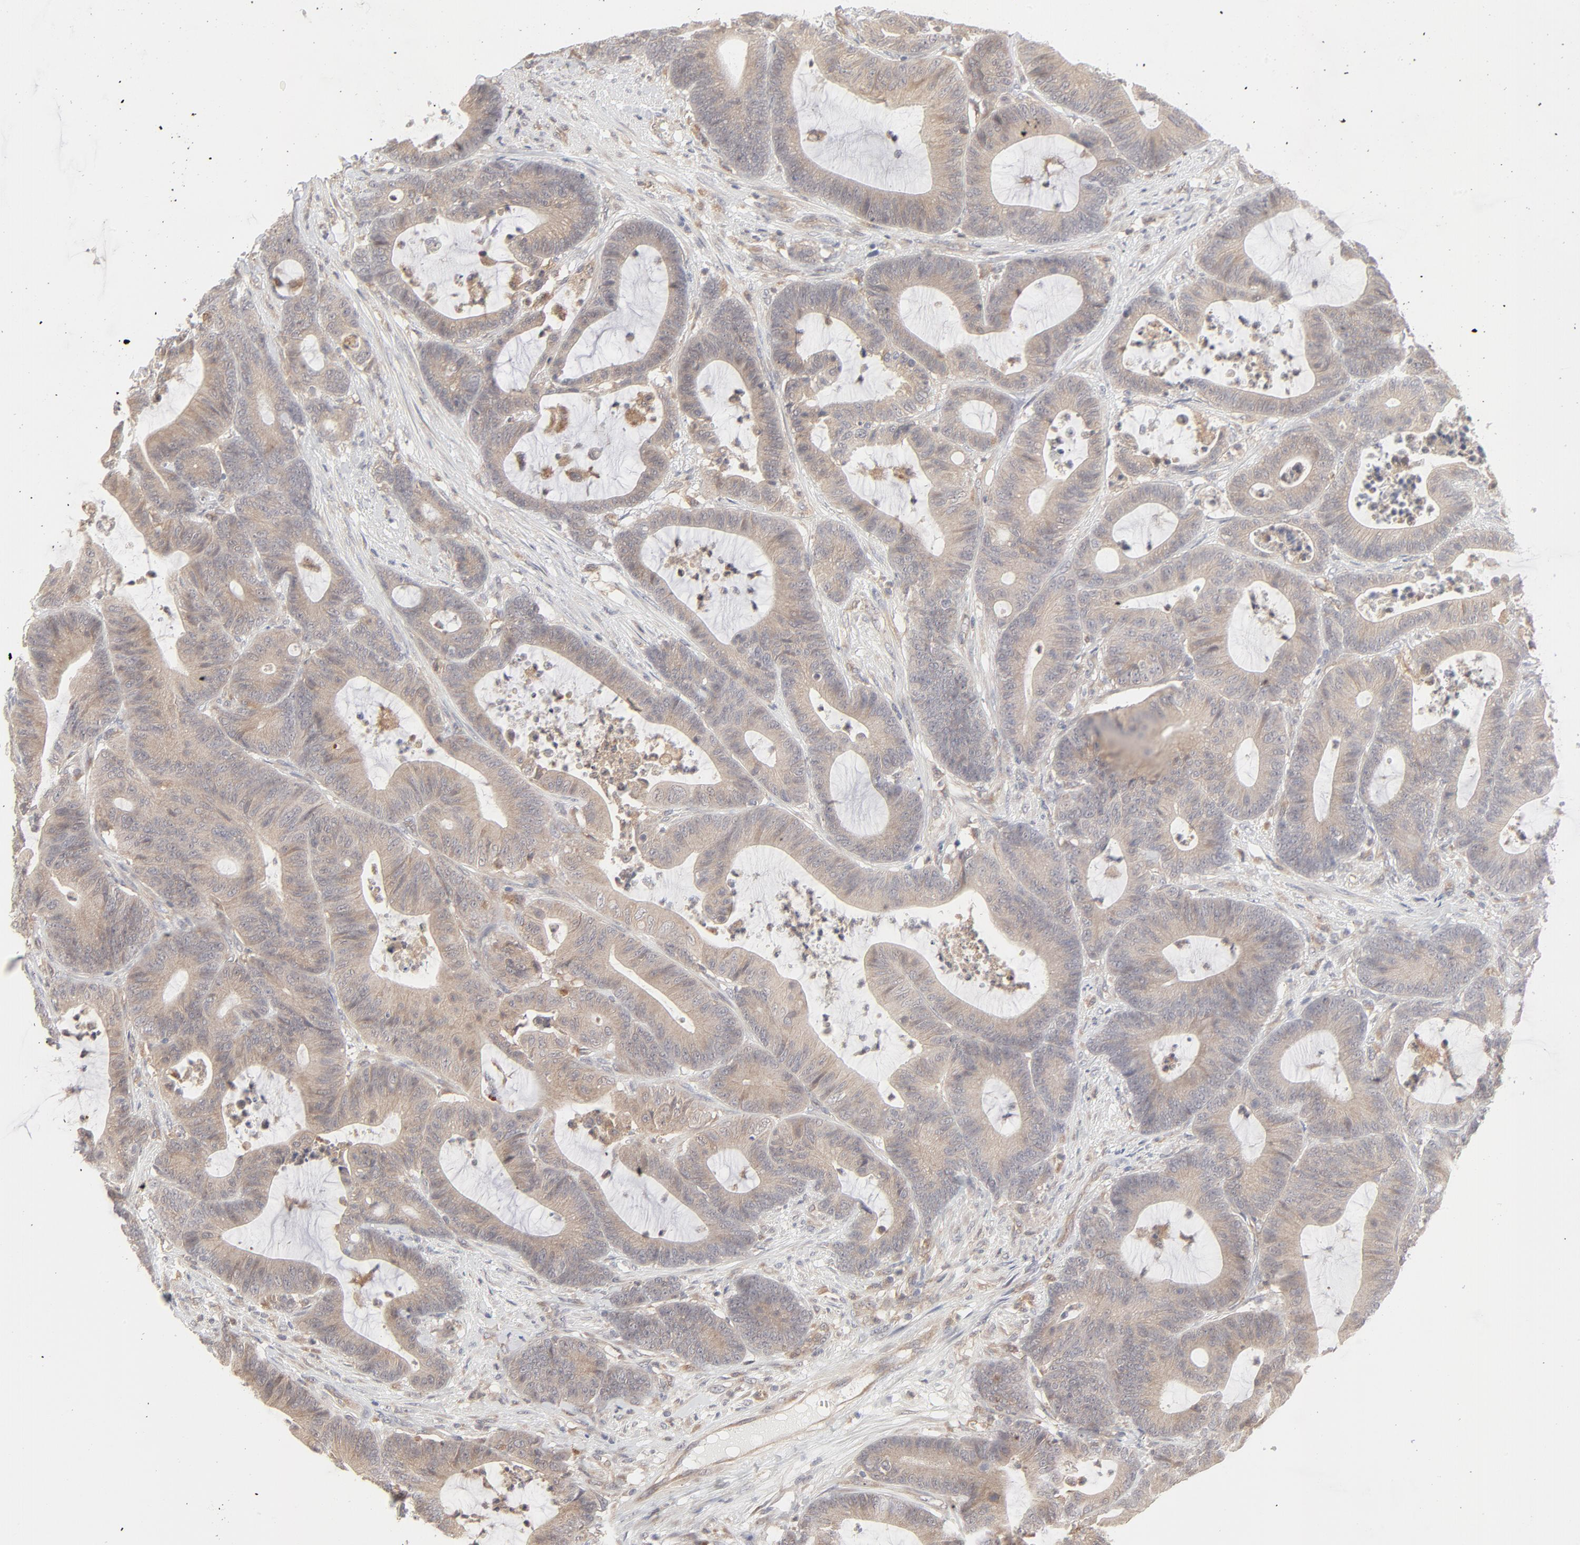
{"staining": {"intensity": "weak", "quantity": ">75%", "location": "cytoplasmic/membranous"}, "tissue": "colorectal cancer", "cell_type": "Tumor cells", "image_type": "cancer", "snomed": [{"axis": "morphology", "description": "Adenocarcinoma, NOS"}, {"axis": "topography", "description": "Colon"}], "caption": "Protein expression analysis of human colorectal adenocarcinoma reveals weak cytoplasmic/membranous positivity in approximately >75% of tumor cells. The protein of interest is shown in brown color, while the nuclei are stained blue.", "gene": "RAB5C", "patient": {"sex": "female", "age": 84}}